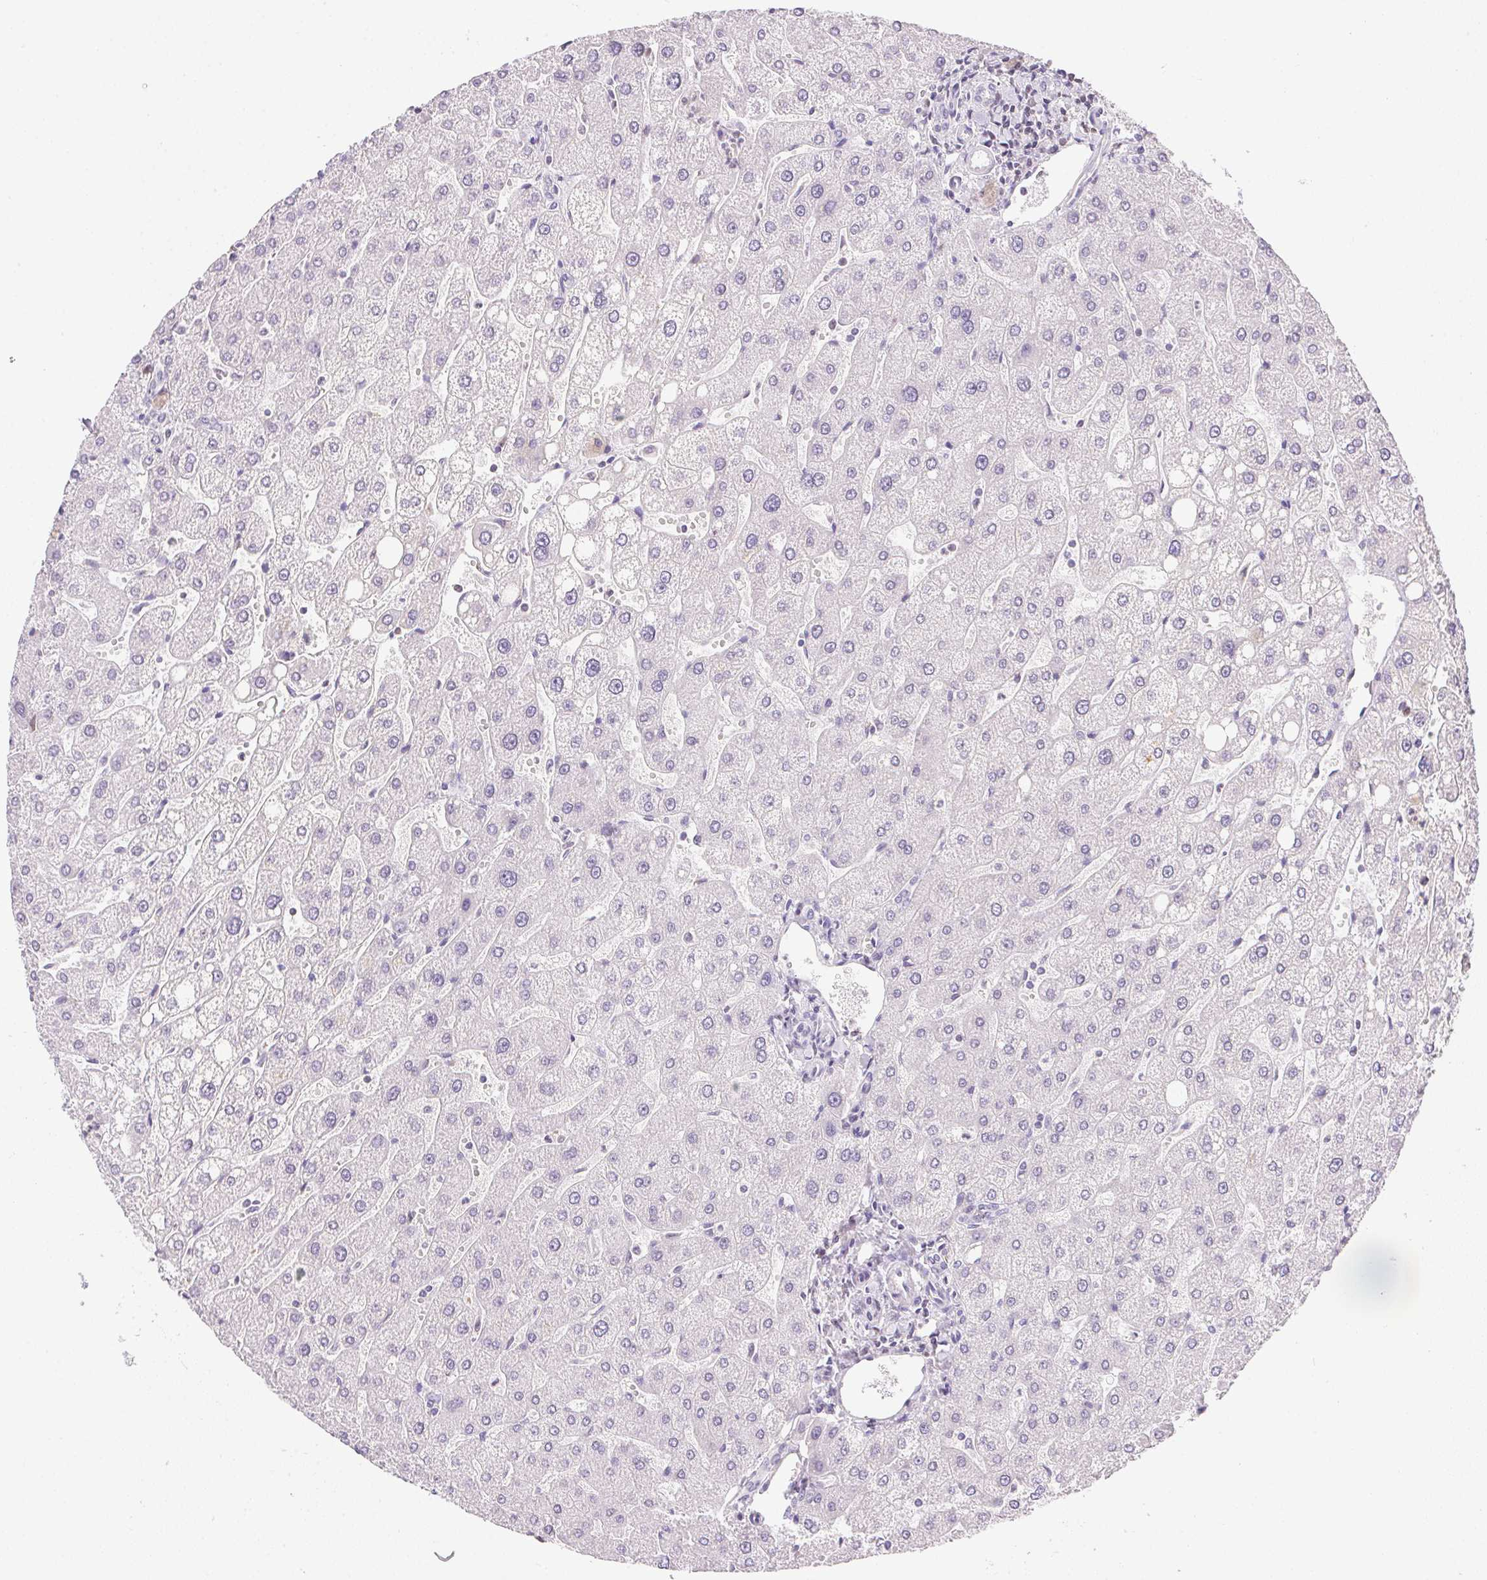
{"staining": {"intensity": "negative", "quantity": "none", "location": "none"}, "tissue": "liver", "cell_type": "Cholangiocytes", "image_type": "normal", "snomed": [{"axis": "morphology", "description": "Normal tissue, NOS"}, {"axis": "topography", "description": "Liver"}], "caption": "Liver stained for a protein using IHC shows no staining cholangiocytes.", "gene": "PRL", "patient": {"sex": "male", "age": 67}}